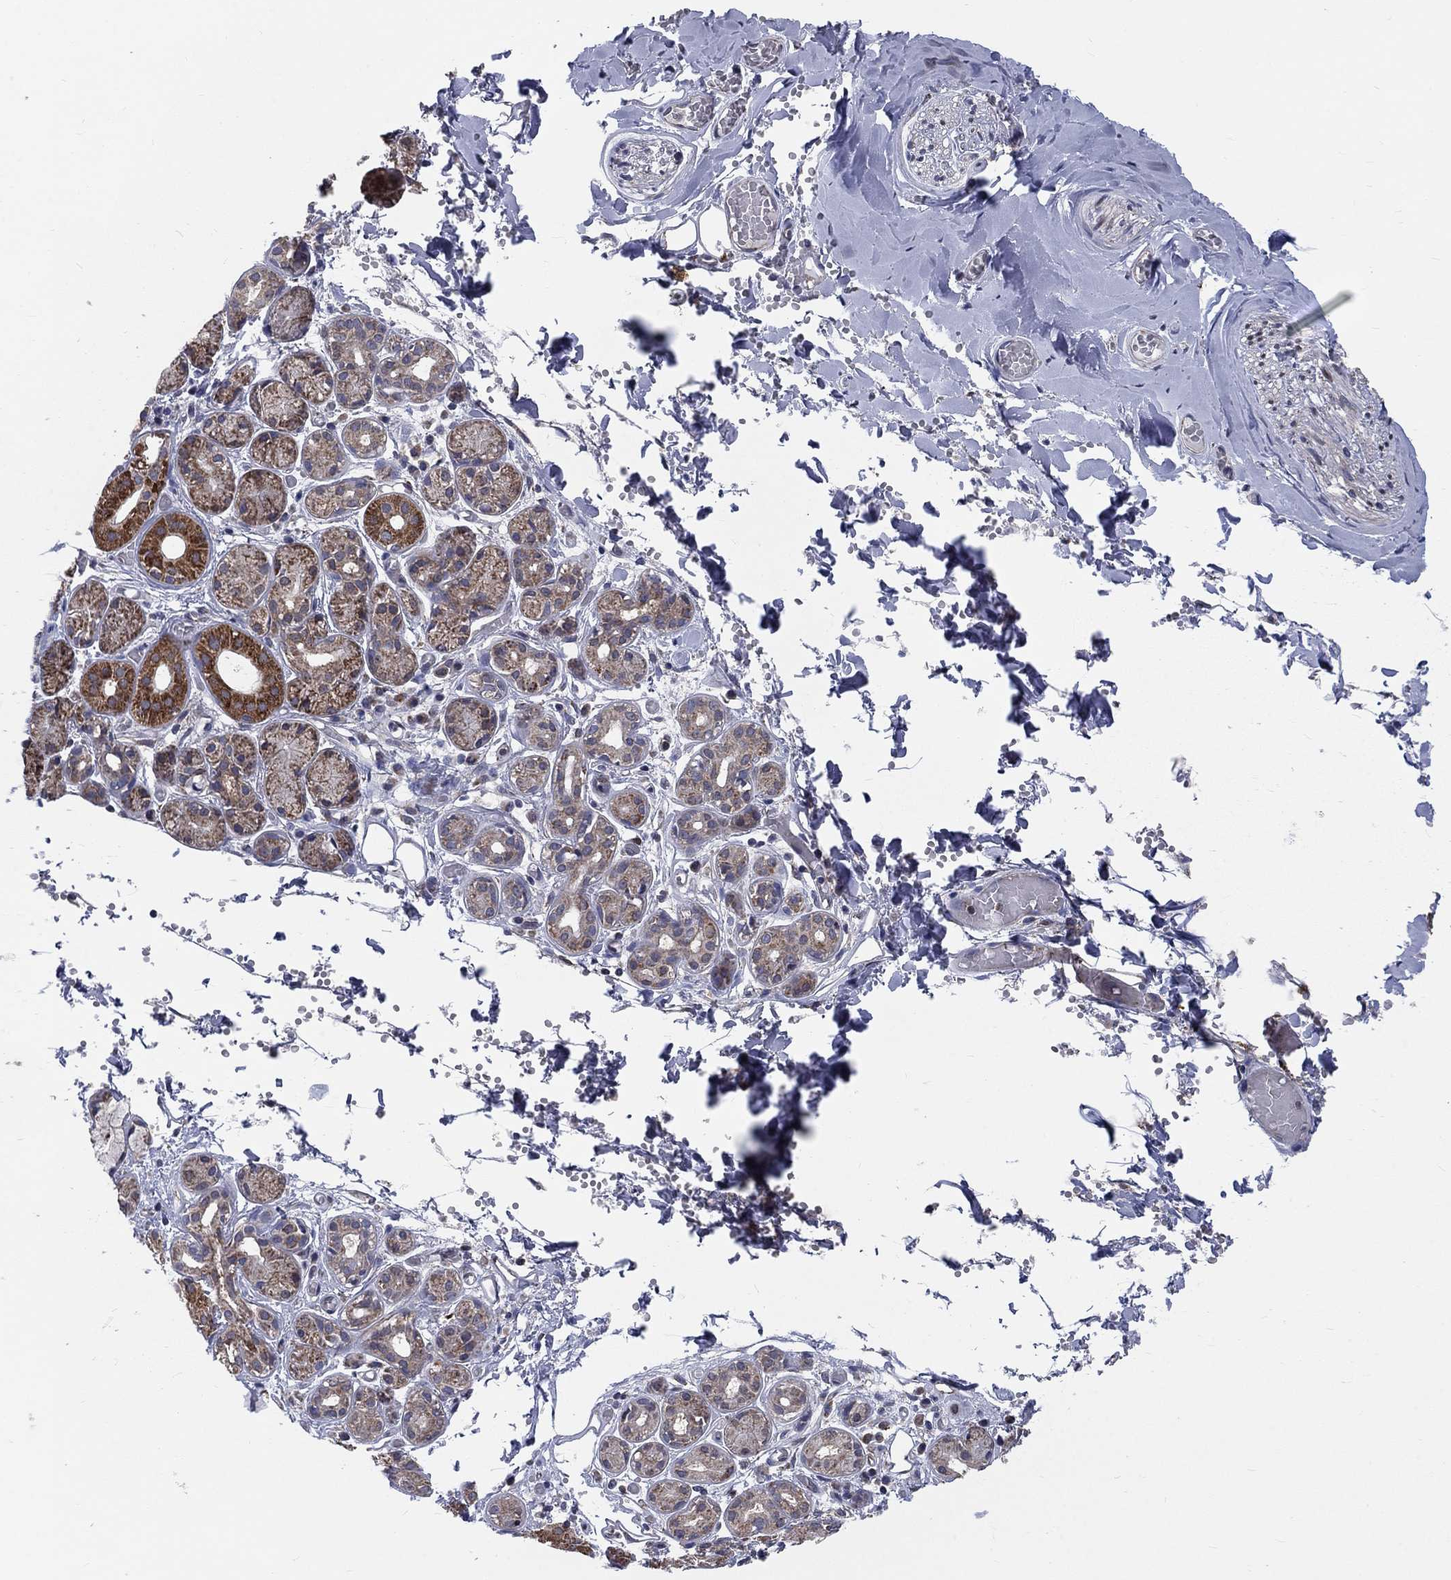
{"staining": {"intensity": "moderate", "quantity": "25%-75%", "location": "cytoplasmic/membranous"}, "tissue": "salivary gland", "cell_type": "Glandular cells", "image_type": "normal", "snomed": [{"axis": "morphology", "description": "Normal tissue, NOS"}, {"axis": "topography", "description": "Salivary gland"}, {"axis": "topography", "description": "Peripheral nerve tissue"}], "caption": "Human salivary gland stained for a protein (brown) displays moderate cytoplasmic/membranous positive staining in about 25%-75% of glandular cells.", "gene": "NME7", "patient": {"sex": "male", "age": 71}}